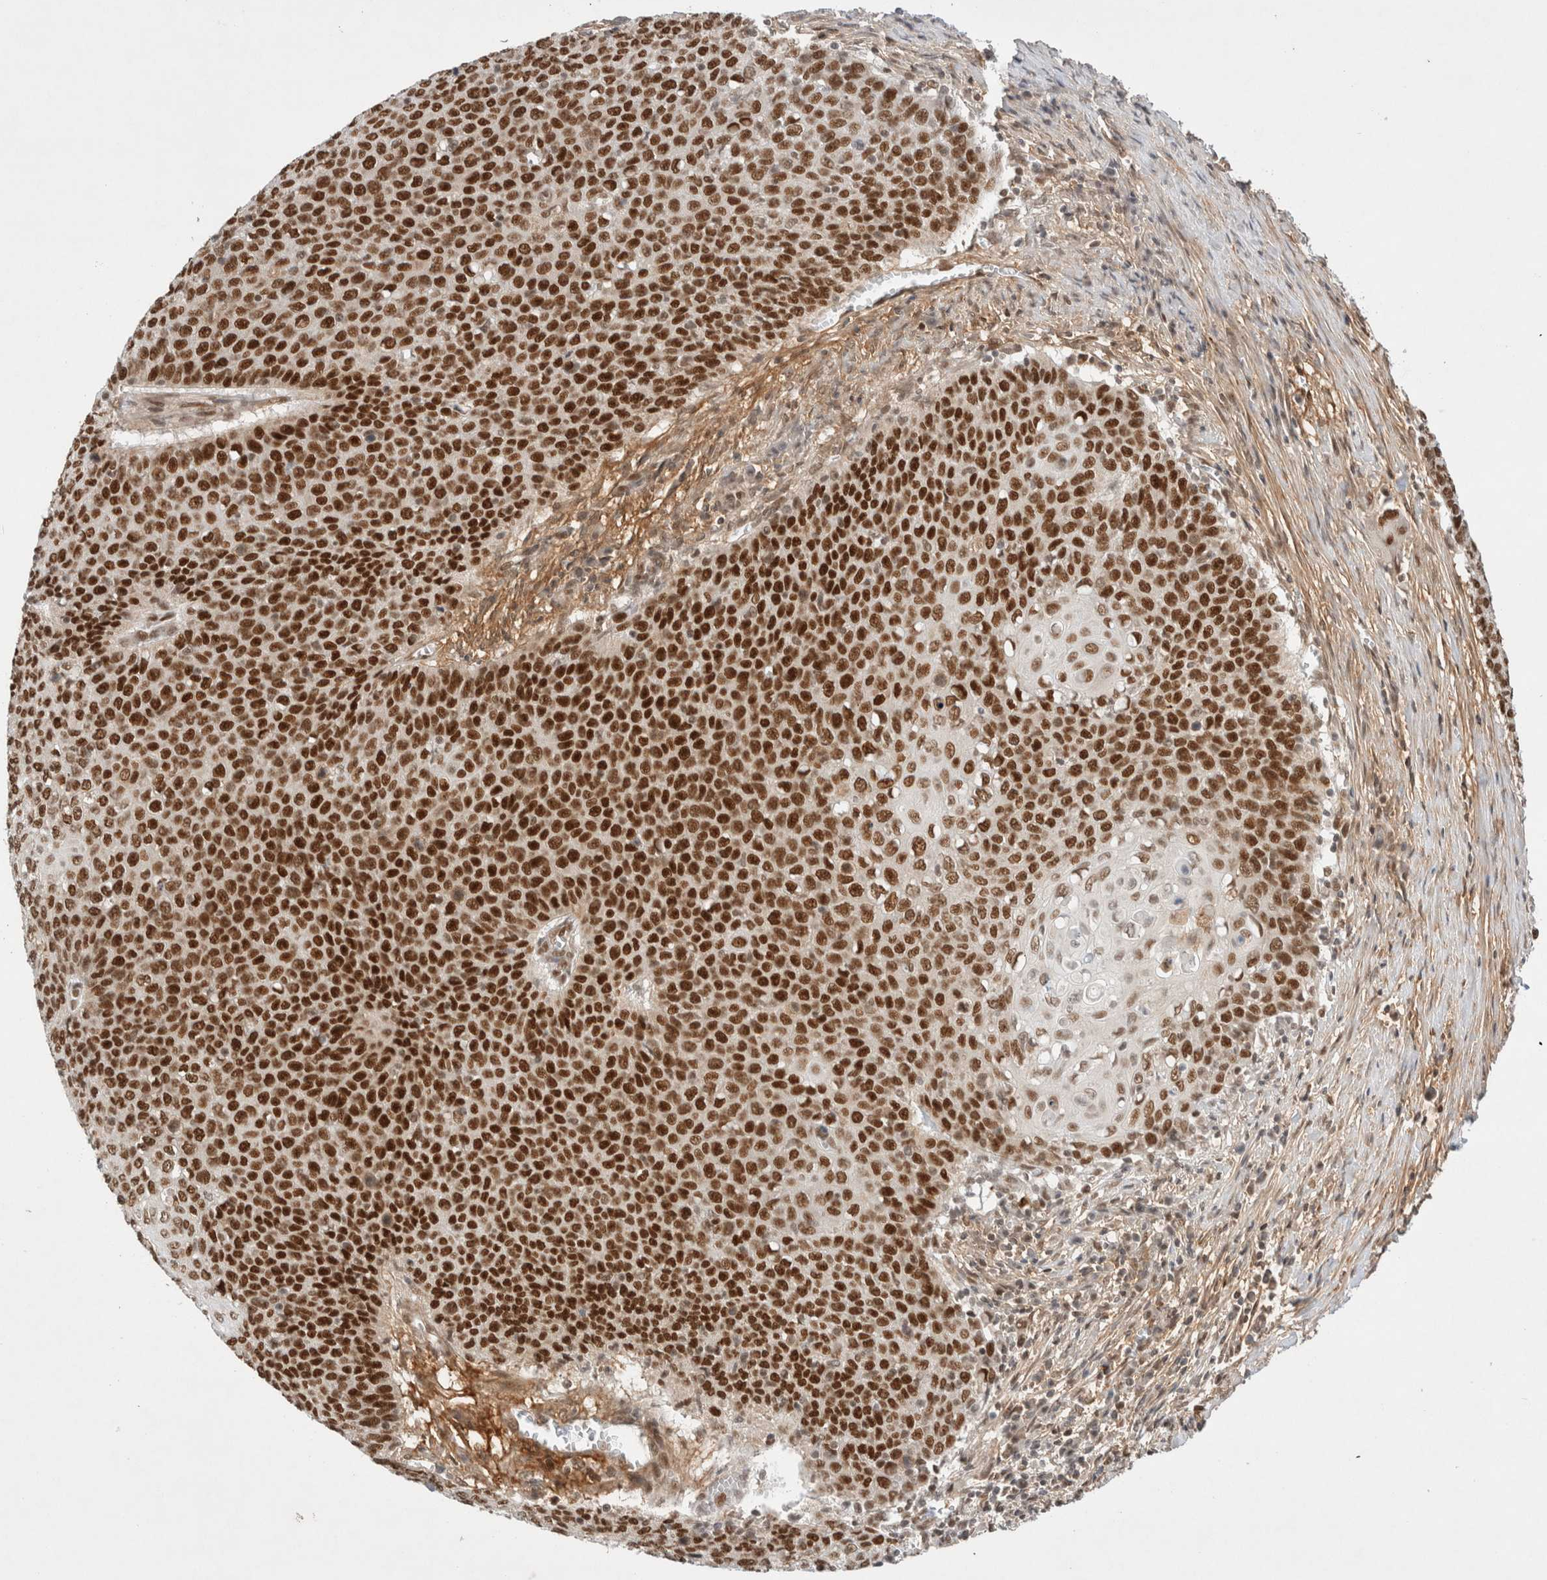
{"staining": {"intensity": "strong", "quantity": ">75%", "location": "nuclear"}, "tissue": "cervical cancer", "cell_type": "Tumor cells", "image_type": "cancer", "snomed": [{"axis": "morphology", "description": "Squamous cell carcinoma, NOS"}, {"axis": "topography", "description": "Cervix"}], "caption": "Brown immunohistochemical staining in squamous cell carcinoma (cervical) exhibits strong nuclear staining in about >75% of tumor cells.", "gene": "GTF2I", "patient": {"sex": "female", "age": 39}}